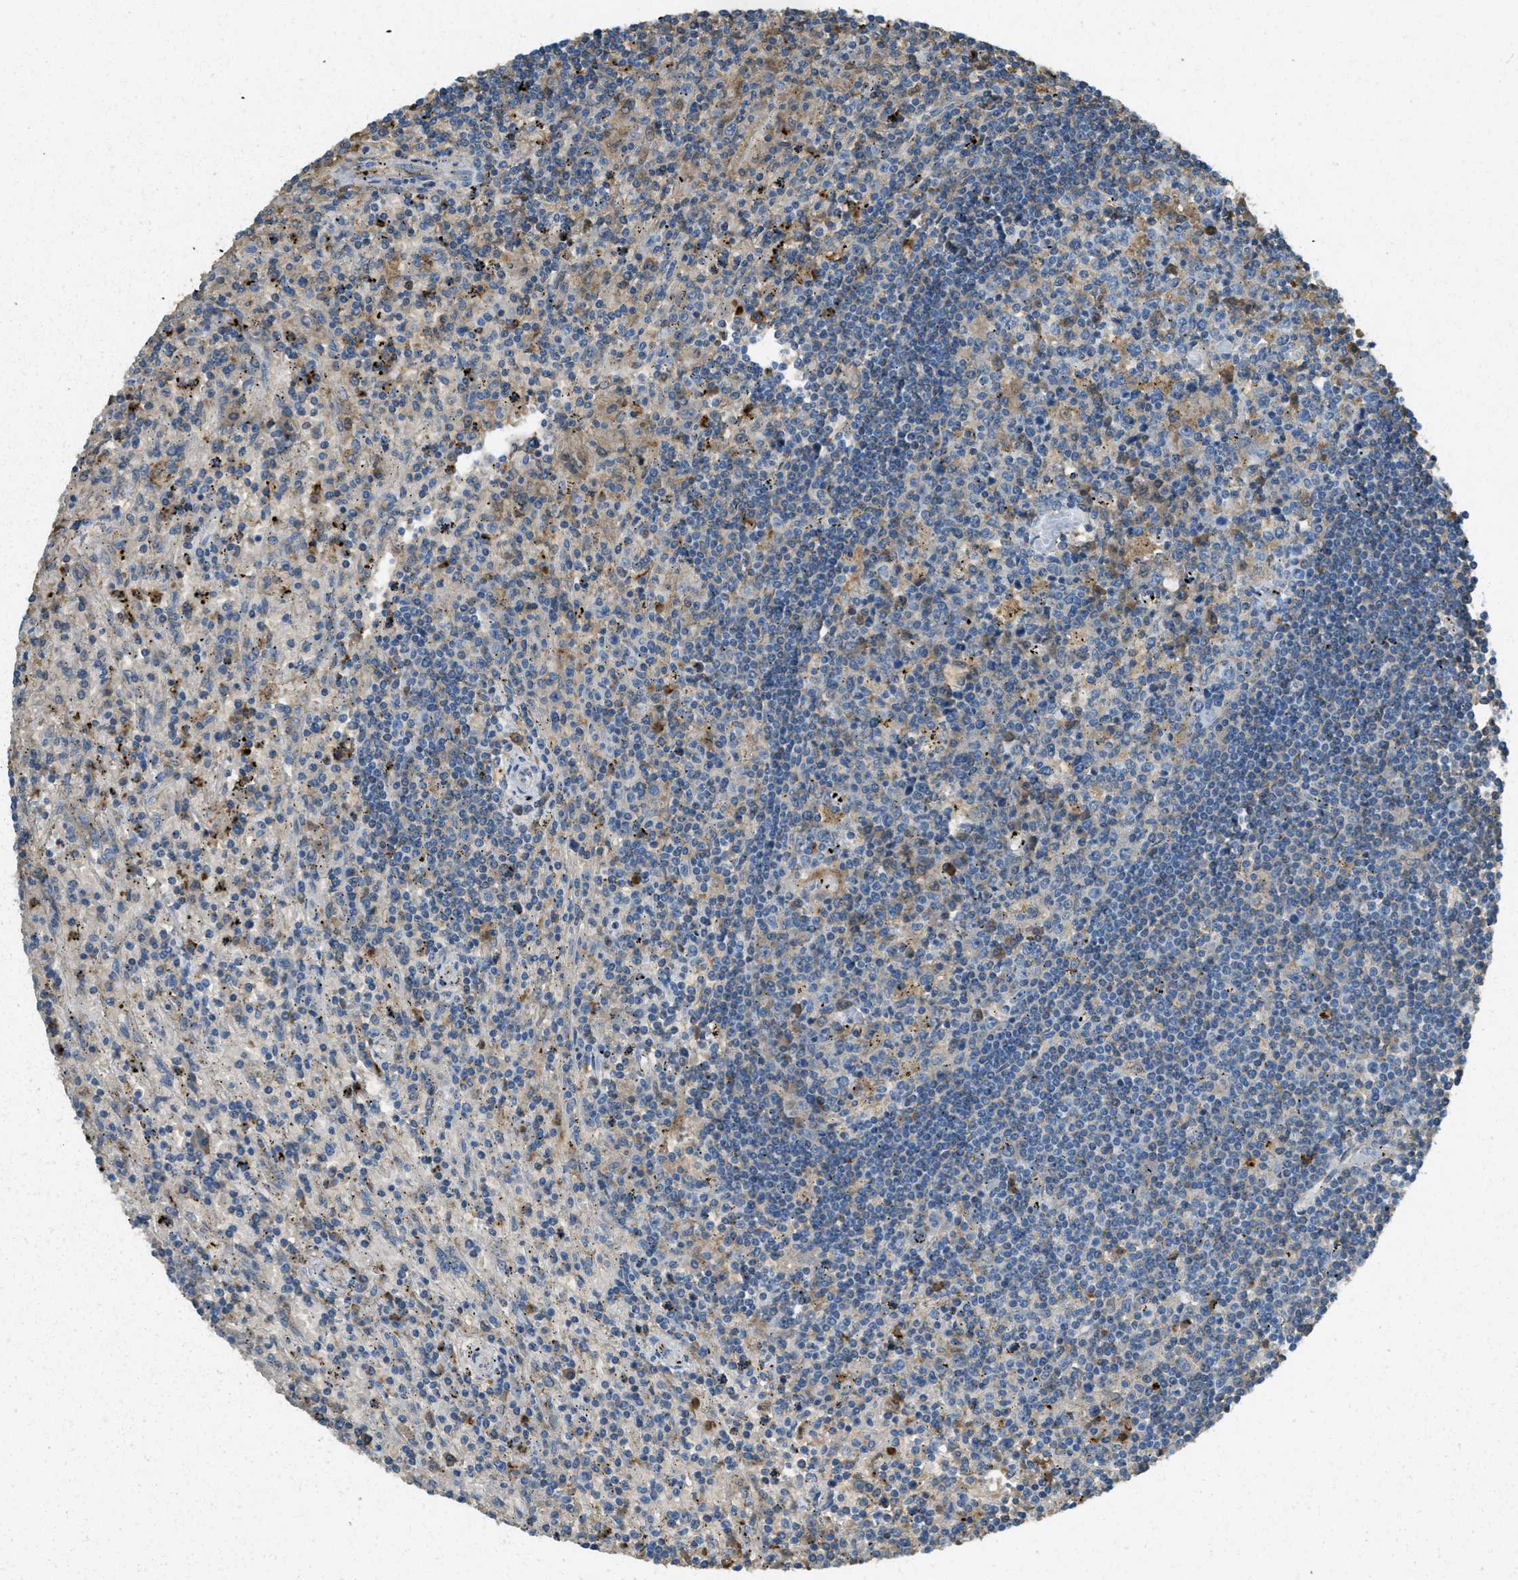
{"staining": {"intensity": "weak", "quantity": "<25%", "location": "cytoplasmic/membranous"}, "tissue": "lymphoma", "cell_type": "Tumor cells", "image_type": "cancer", "snomed": [{"axis": "morphology", "description": "Malignant lymphoma, non-Hodgkin's type, Low grade"}, {"axis": "topography", "description": "Spleen"}], "caption": "A high-resolution histopathology image shows IHC staining of lymphoma, which exhibits no significant expression in tumor cells.", "gene": "PRTN3", "patient": {"sex": "male", "age": 76}}